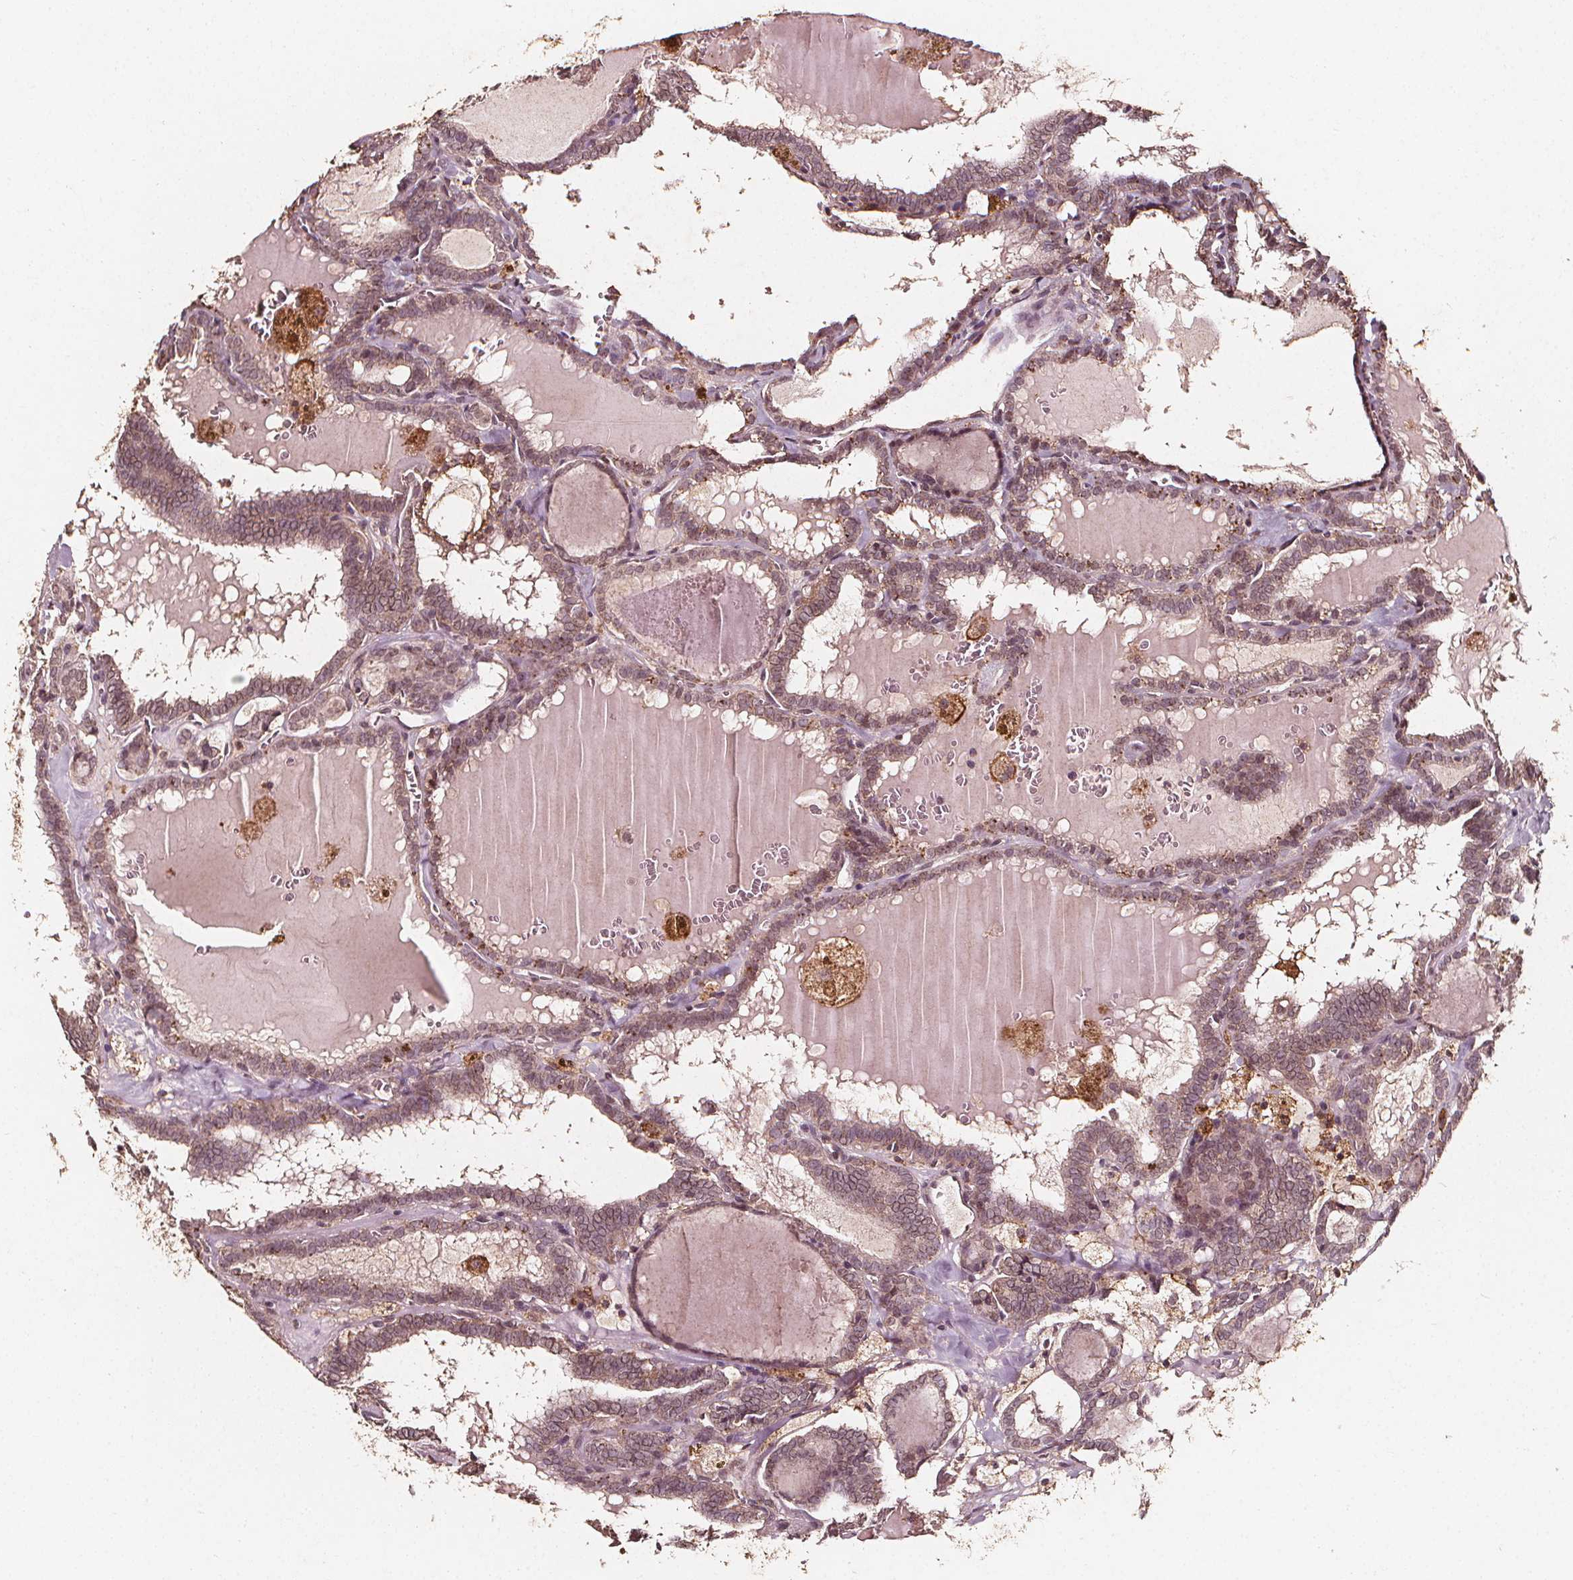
{"staining": {"intensity": "weak", "quantity": ">75%", "location": "cytoplasmic/membranous,nuclear"}, "tissue": "thyroid cancer", "cell_type": "Tumor cells", "image_type": "cancer", "snomed": [{"axis": "morphology", "description": "Papillary adenocarcinoma, NOS"}, {"axis": "topography", "description": "Thyroid gland"}], "caption": "The histopathology image displays staining of thyroid cancer, revealing weak cytoplasmic/membranous and nuclear protein staining (brown color) within tumor cells.", "gene": "ABCA1", "patient": {"sex": "female", "age": 39}}